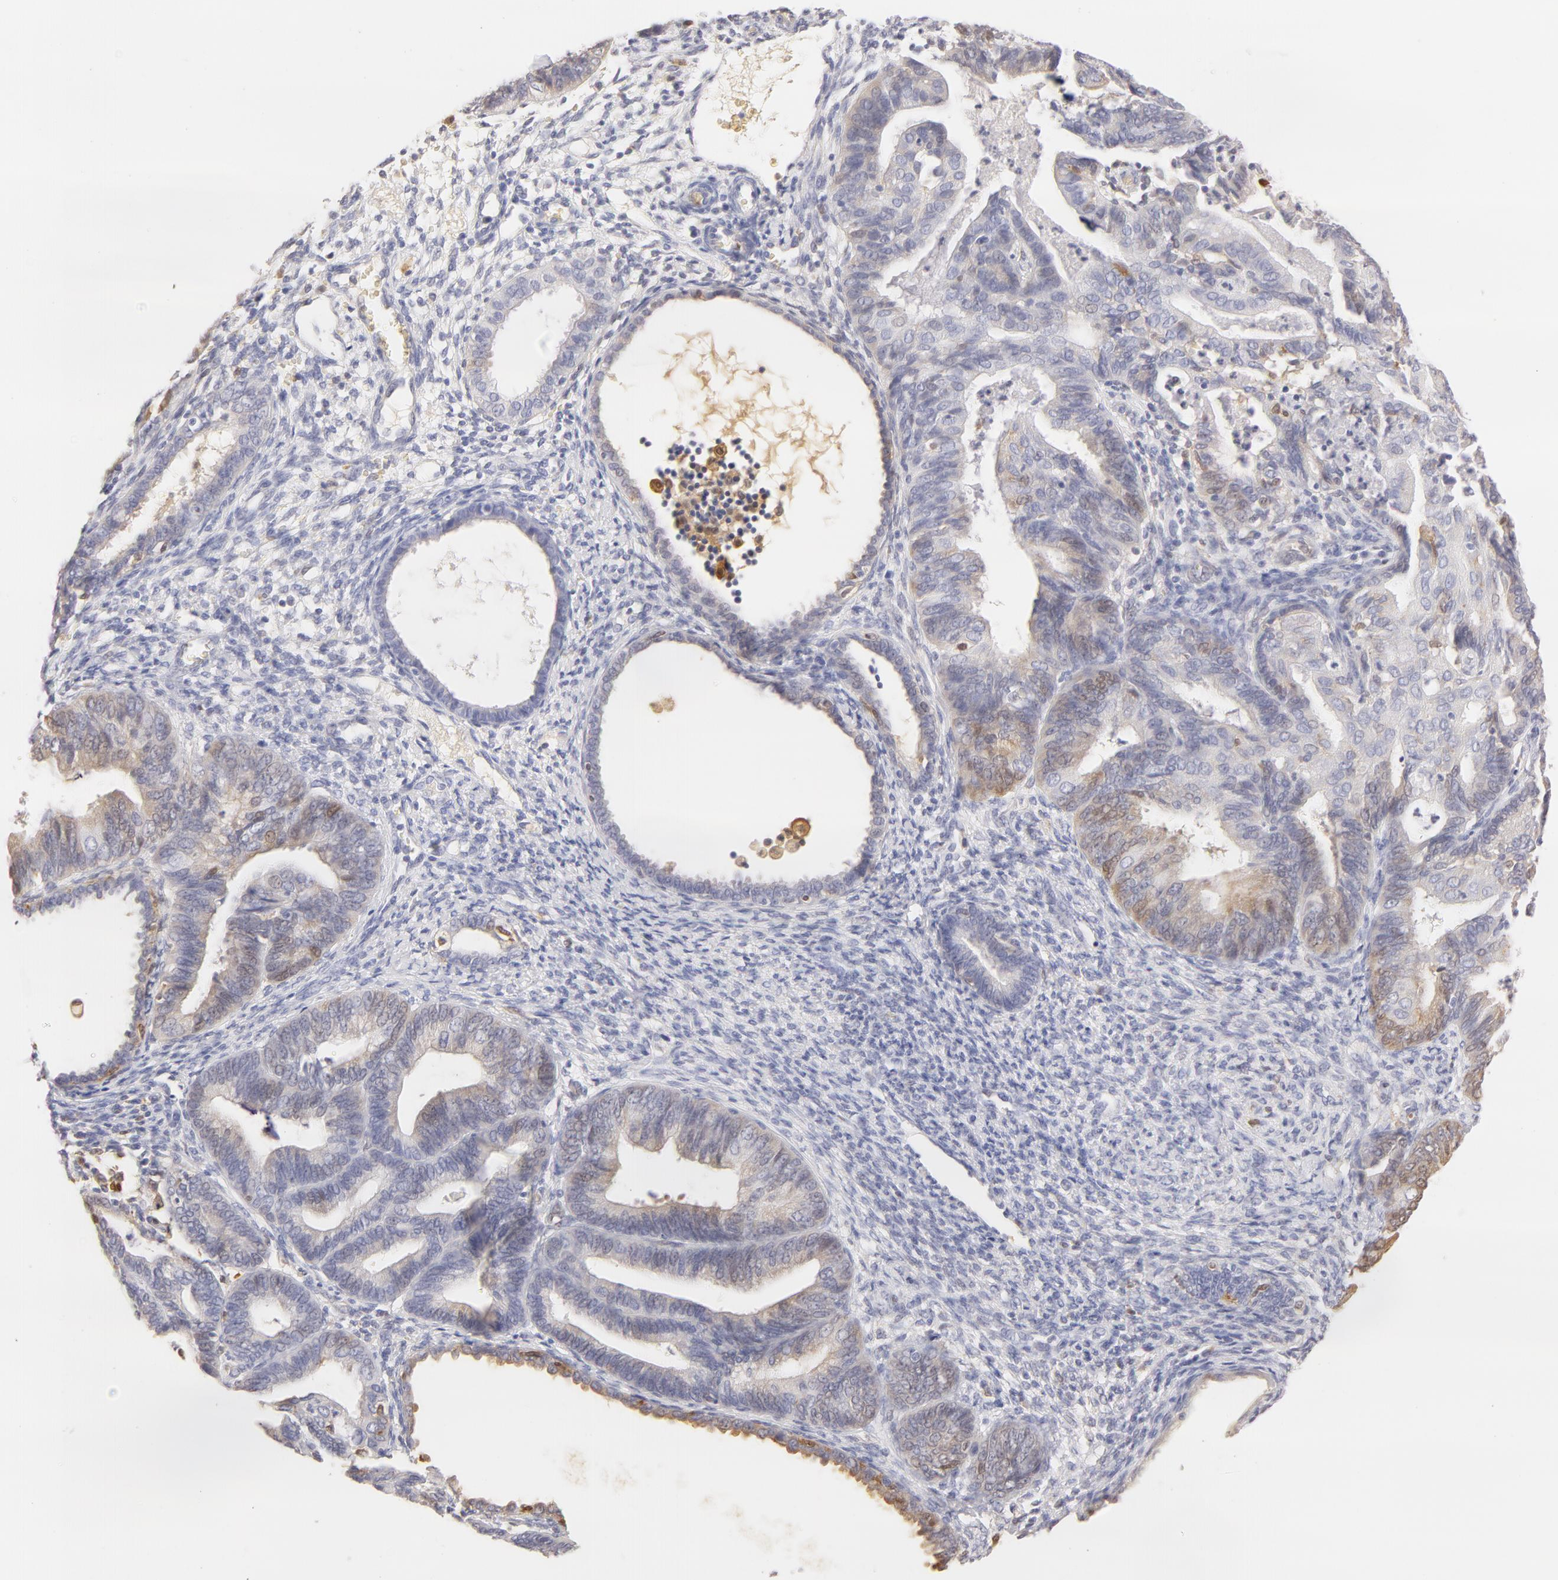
{"staining": {"intensity": "weak", "quantity": "<25%", "location": "cytoplasmic/membranous,nuclear"}, "tissue": "endometrial cancer", "cell_type": "Tumor cells", "image_type": "cancer", "snomed": [{"axis": "morphology", "description": "Adenocarcinoma, NOS"}, {"axis": "topography", "description": "Endometrium"}], "caption": "Tumor cells are negative for brown protein staining in endometrial cancer (adenocarcinoma).", "gene": "CA2", "patient": {"sex": "female", "age": 63}}